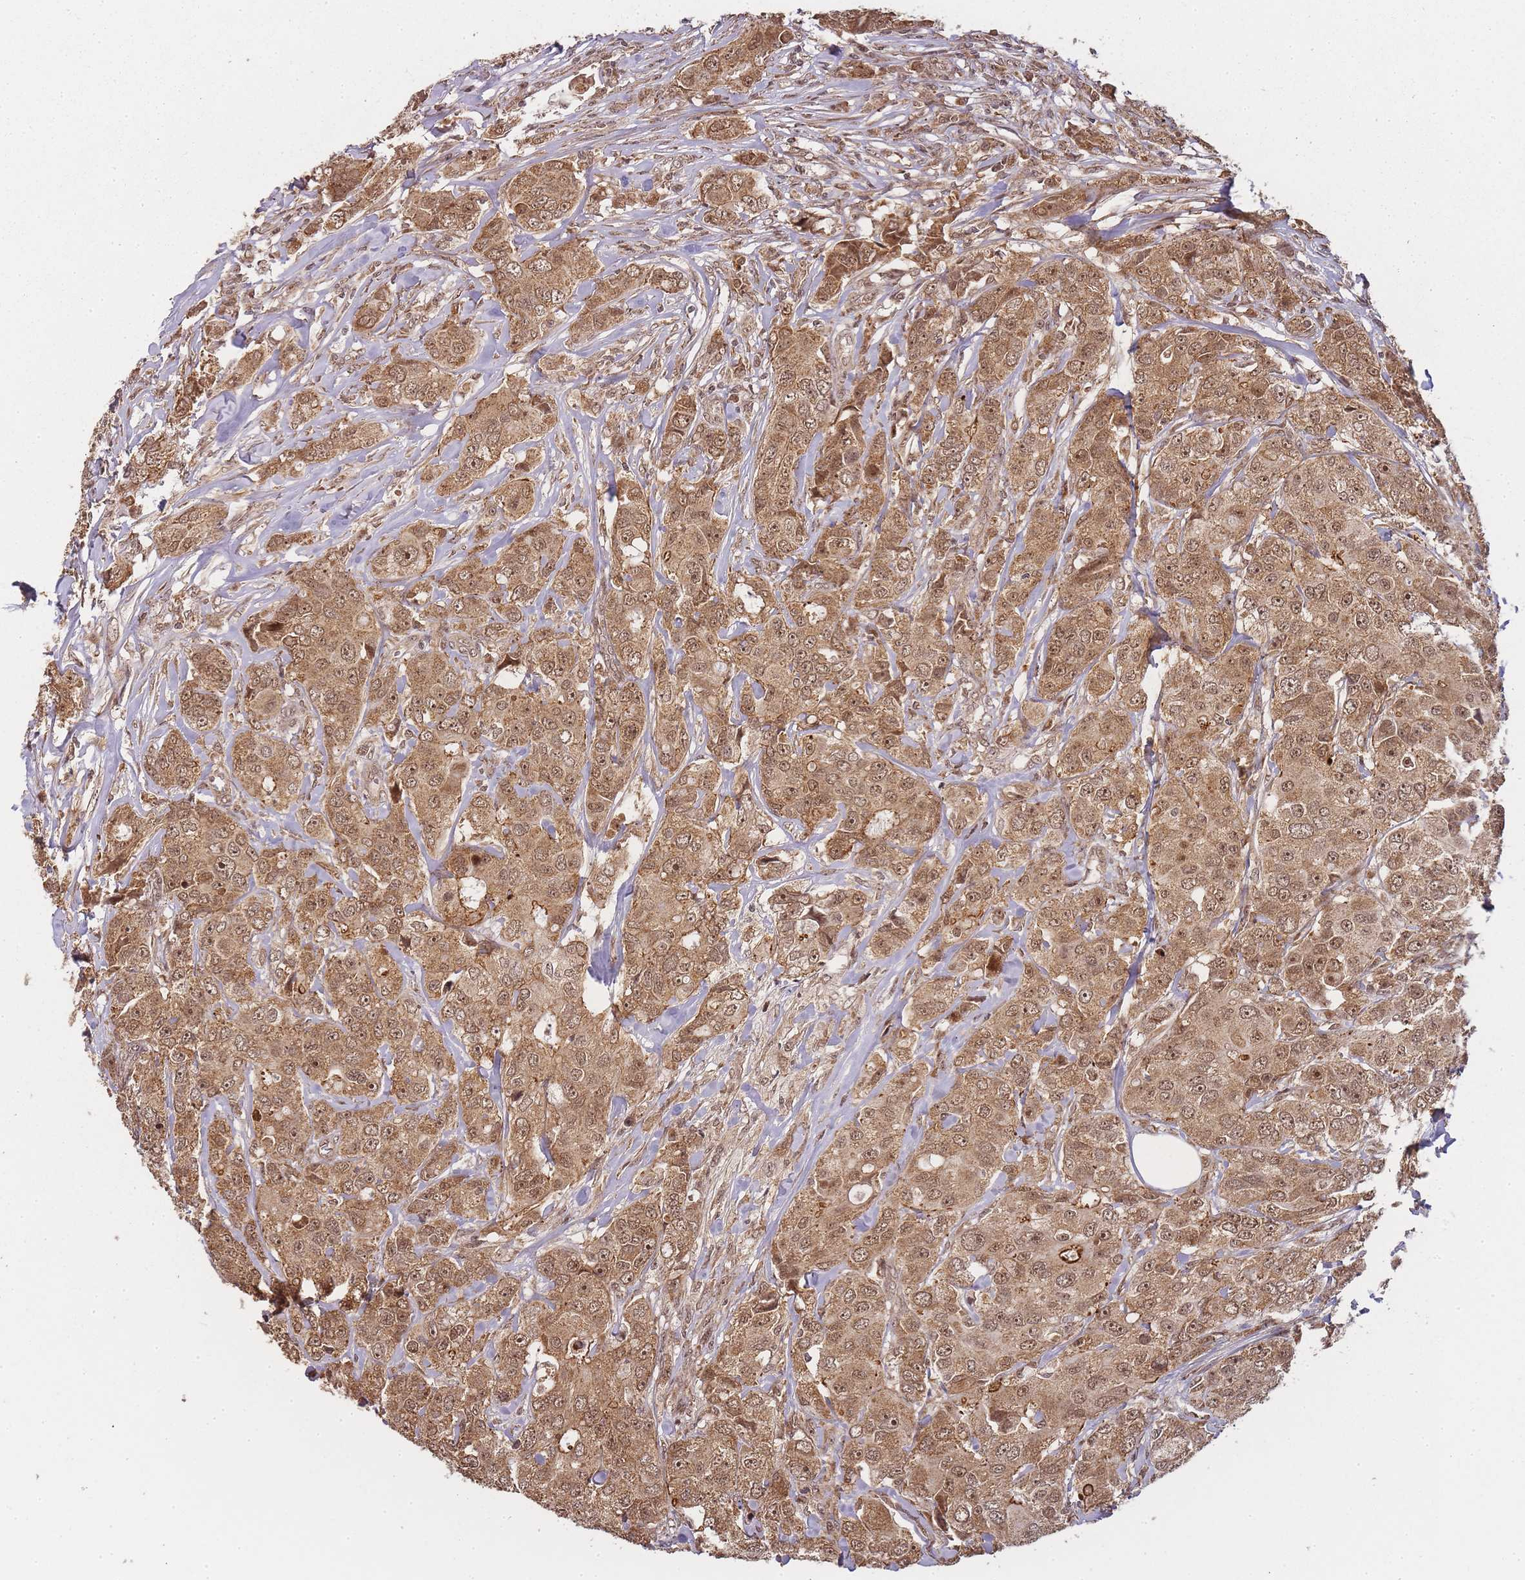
{"staining": {"intensity": "moderate", "quantity": ">75%", "location": "cytoplasmic/membranous,nuclear"}, "tissue": "breast cancer", "cell_type": "Tumor cells", "image_type": "cancer", "snomed": [{"axis": "morphology", "description": "Duct carcinoma"}, {"axis": "topography", "description": "Breast"}], "caption": "Immunohistochemical staining of human breast invasive ductal carcinoma reveals medium levels of moderate cytoplasmic/membranous and nuclear staining in about >75% of tumor cells. (DAB IHC with brightfield microscopy, high magnification).", "gene": "ZNF497", "patient": {"sex": "female", "age": 43}}